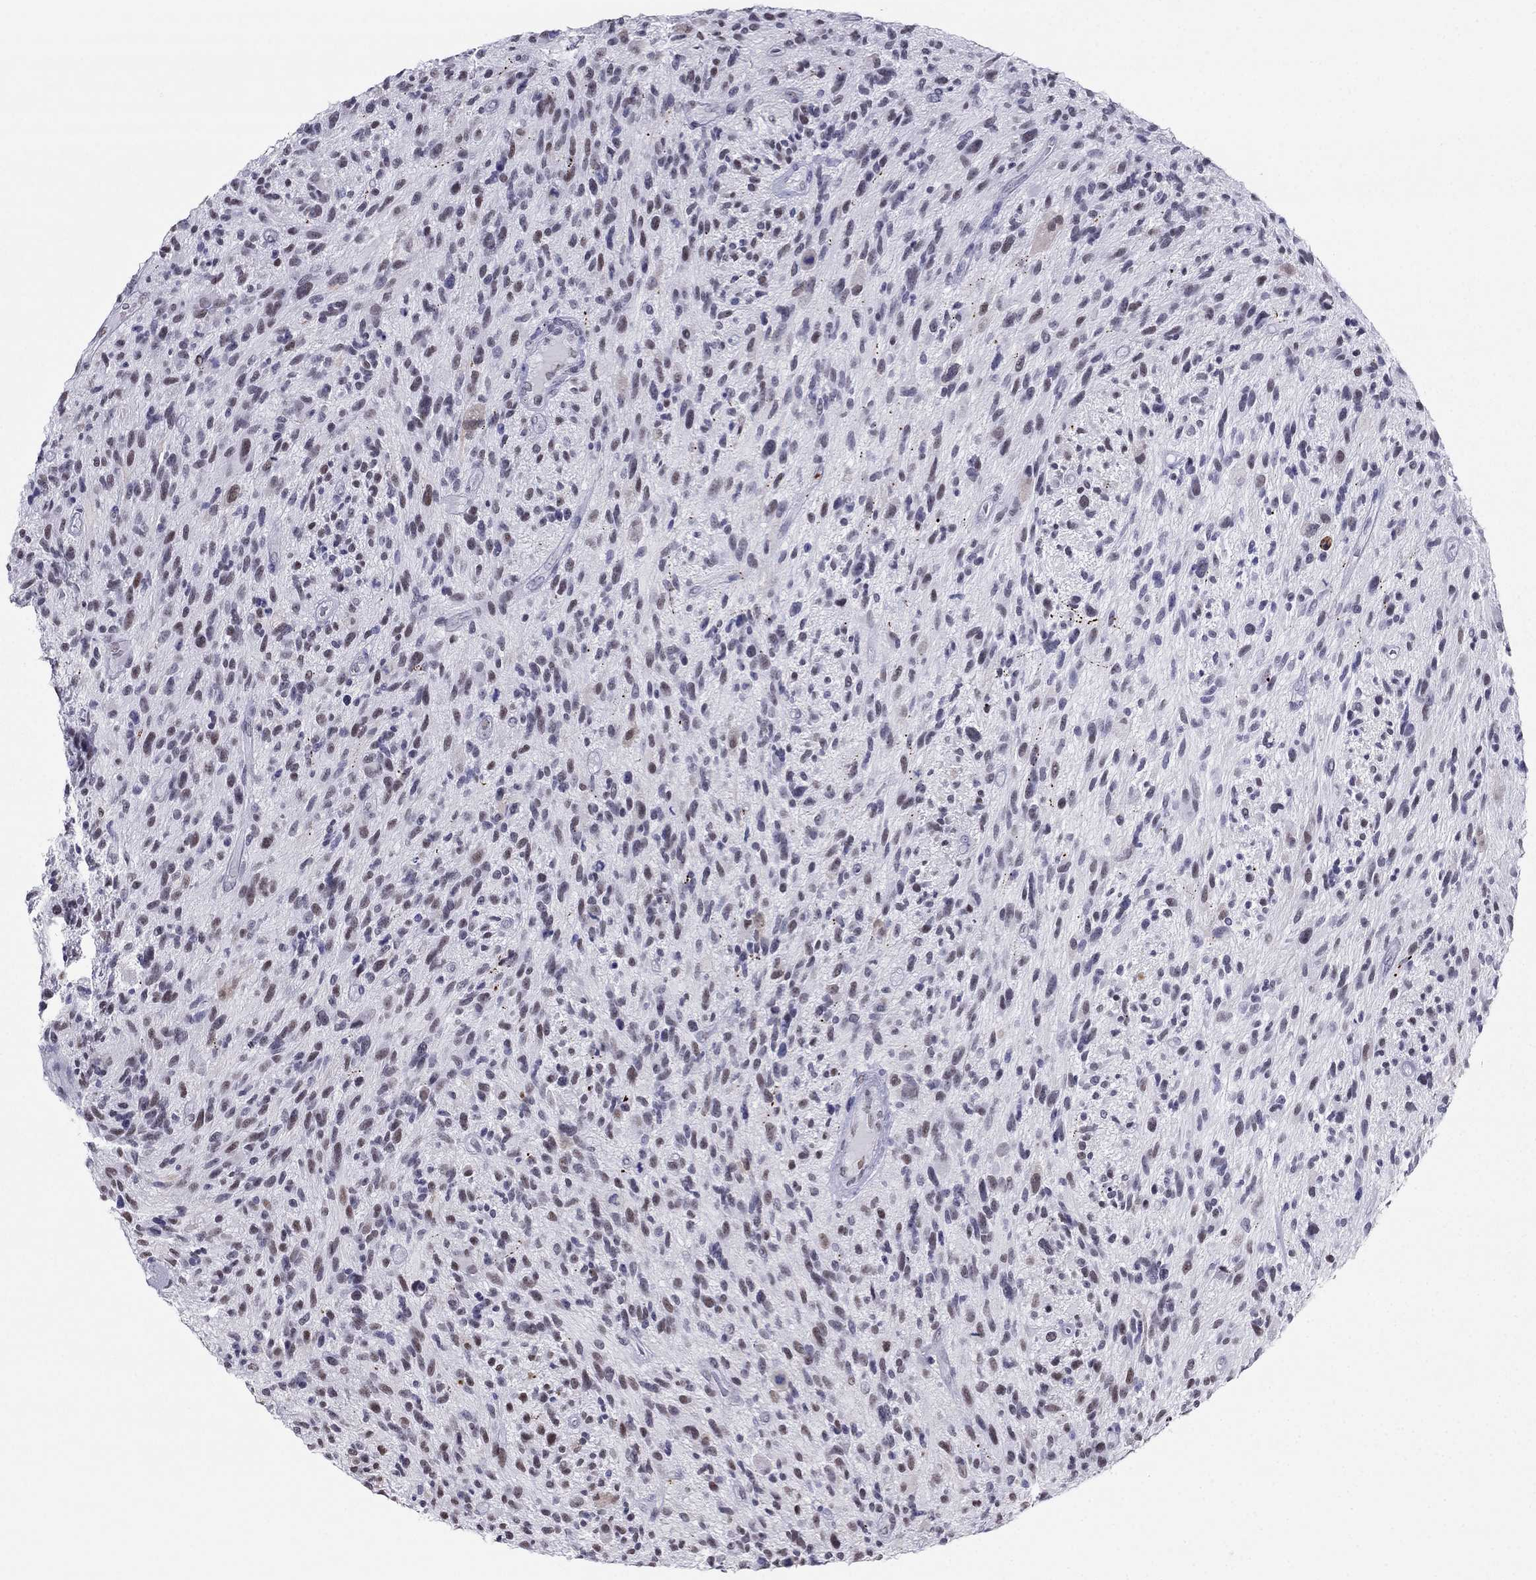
{"staining": {"intensity": "moderate", "quantity": "<25%", "location": "nuclear"}, "tissue": "glioma", "cell_type": "Tumor cells", "image_type": "cancer", "snomed": [{"axis": "morphology", "description": "Glioma, malignant, High grade"}, {"axis": "topography", "description": "Brain"}], "caption": "Immunohistochemical staining of human high-grade glioma (malignant) exhibits low levels of moderate nuclear expression in about <25% of tumor cells.", "gene": "PPM1G", "patient": {"sex": "male", "age": 47}}